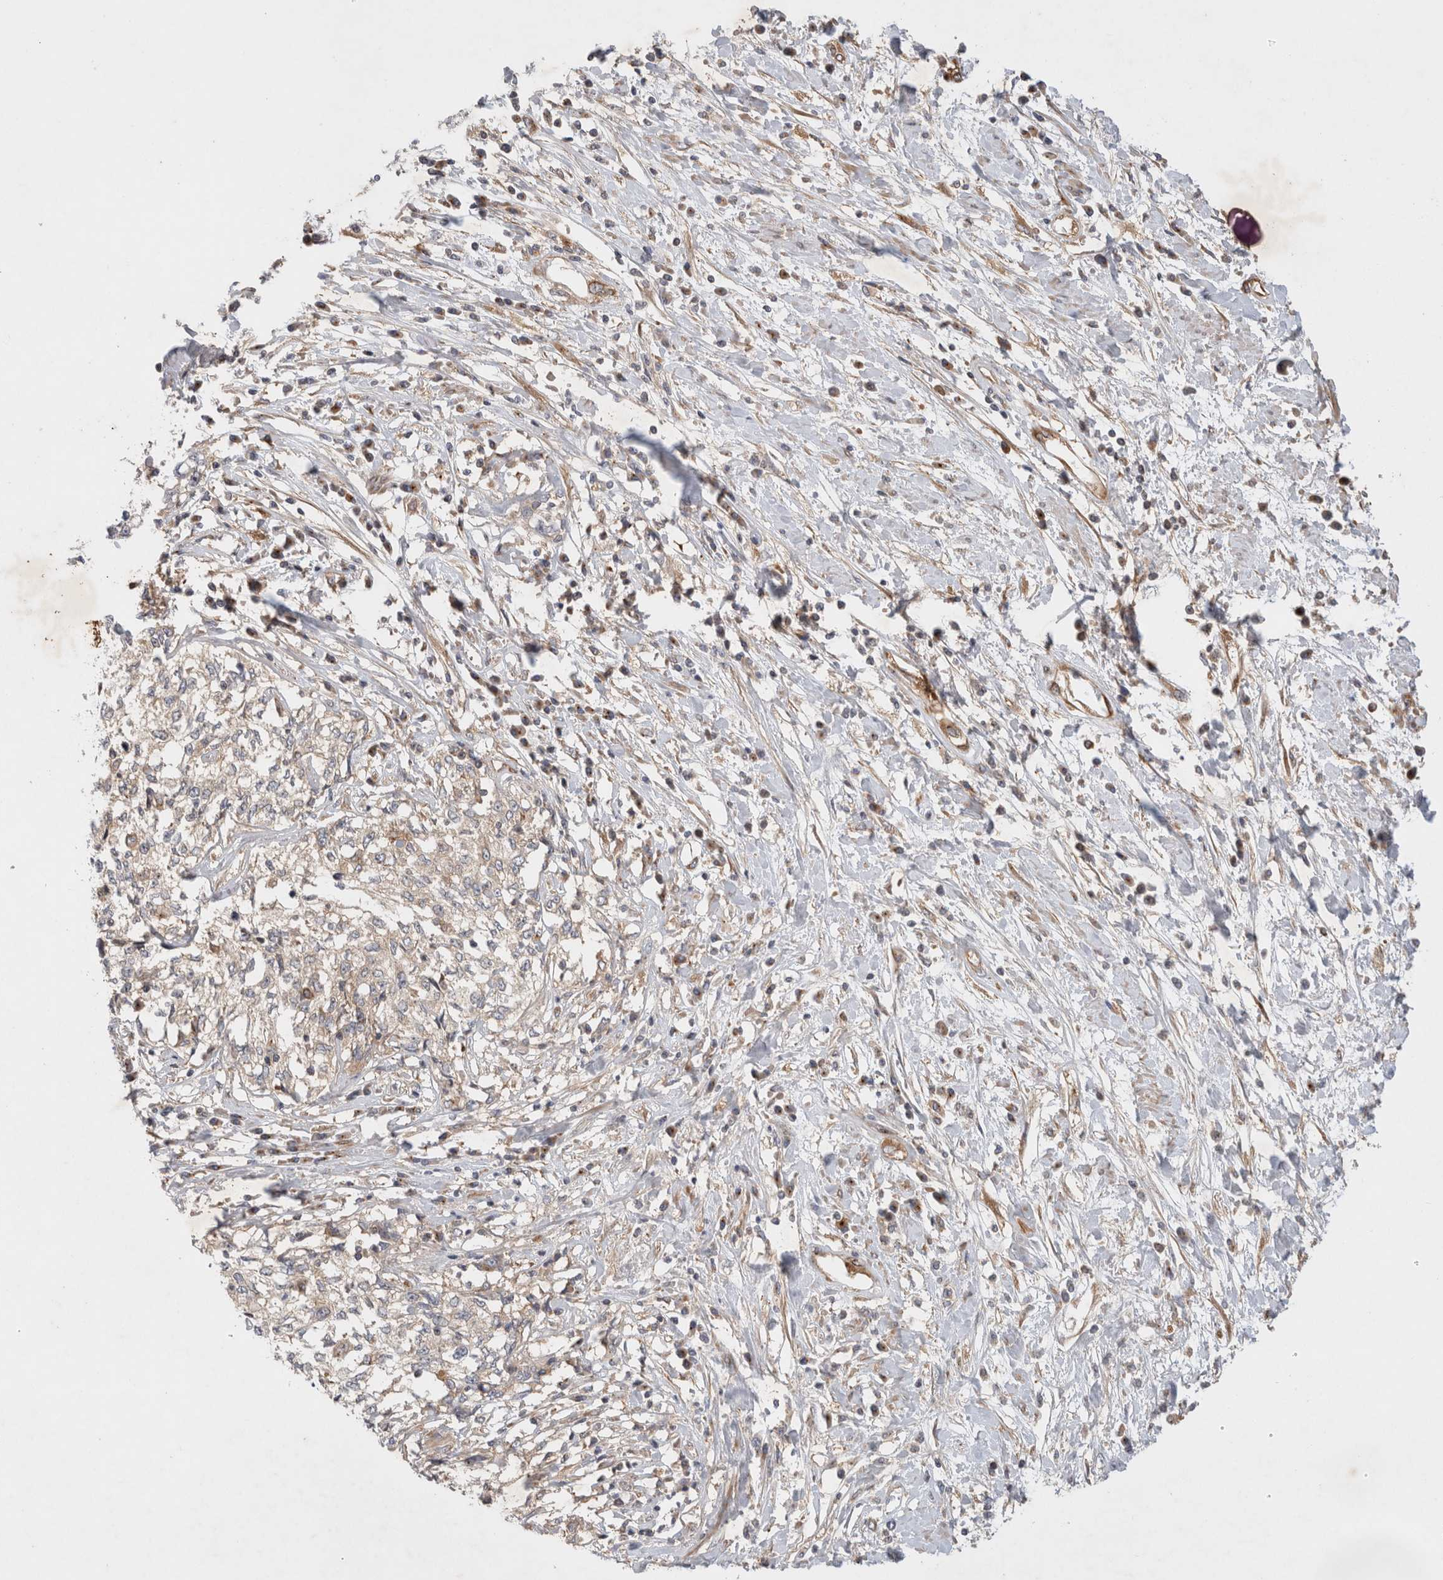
{"staining": {"intensity": "weak", "quantity": ">75%", "location": "cytoplasmic/membranous"}, "tissue": "cervical cancer", "cell_type": "Tumor cells", "image_type": "cancer", "snomed": [{"axis": "morphology", "description": "Squamous cell carcinoma, NOS"}, {"axis": "topography", "description": "Cervix"}], "caption": "A brown stain shows weak cytoplasmic/membranous expression of a protein in cervical squamous cell carcinoma tumor cells.", "gene": "GPR150", "patient": {"sex": "female", "age": 57}}